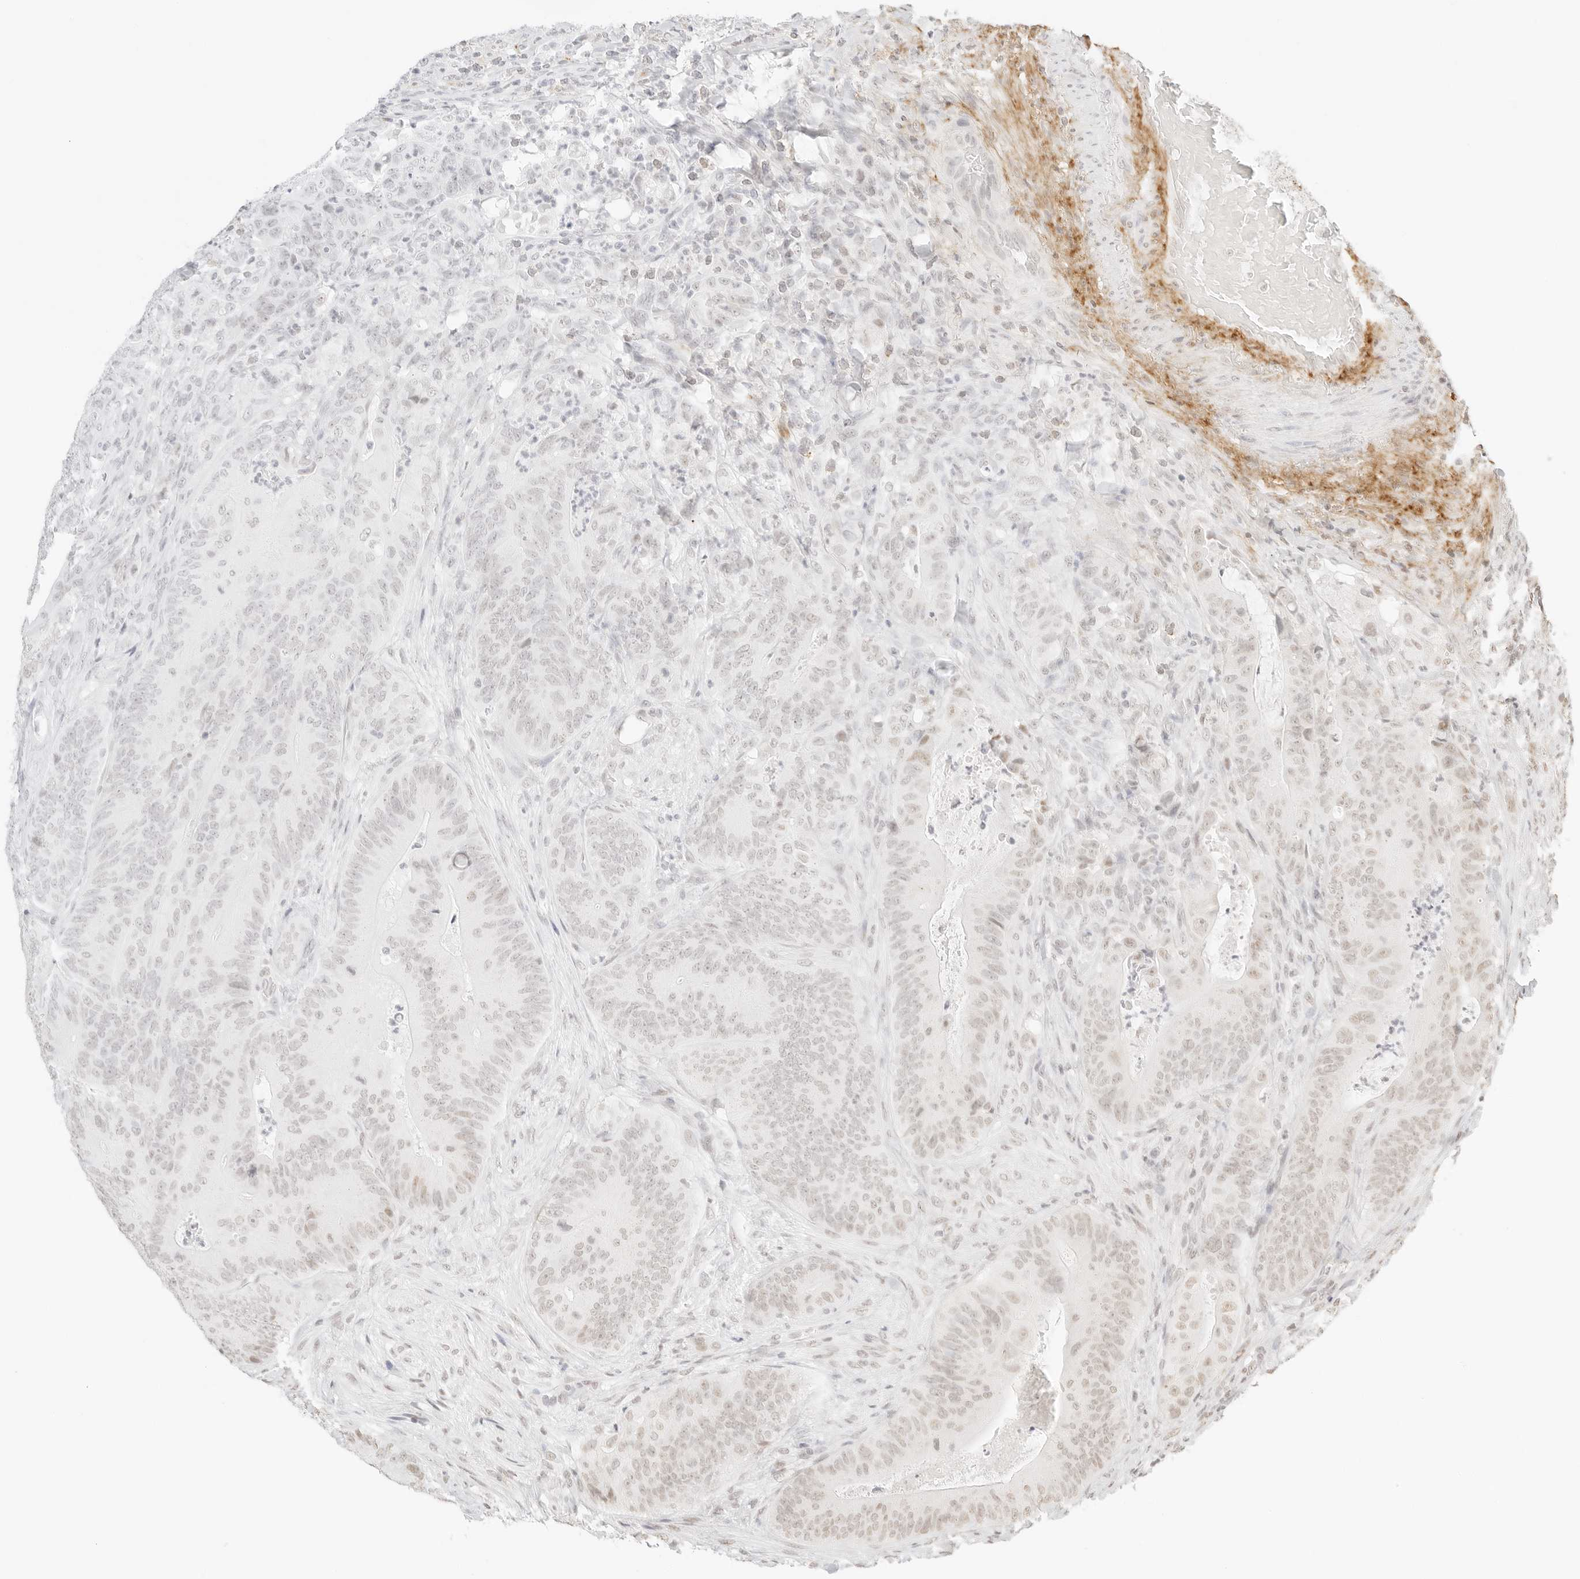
{"staining": {"intensity": "weak", "quantity": "<25%", "location": "nuclear"}, "tissue": "colorectal cancer", "cell_type": "Tumor cells", "image_type": "cancer", "snomed": [{"axis": "morphology", "description": "Normal tissue, NOS"}, {"axis": "topography", "description": "Colon"}], "caption": "The micrograph shows no staining of tumor cells in colorectal cancer. The staining was performed using DAB (3,3'-diaminobenzidine) to visualize the protein expression in brown, while the nuclei were stained in blue with hematoxylin (Magnification: 20x).", "gene": "FBLN5", "patient": {"sex": "female", "age": 82}}